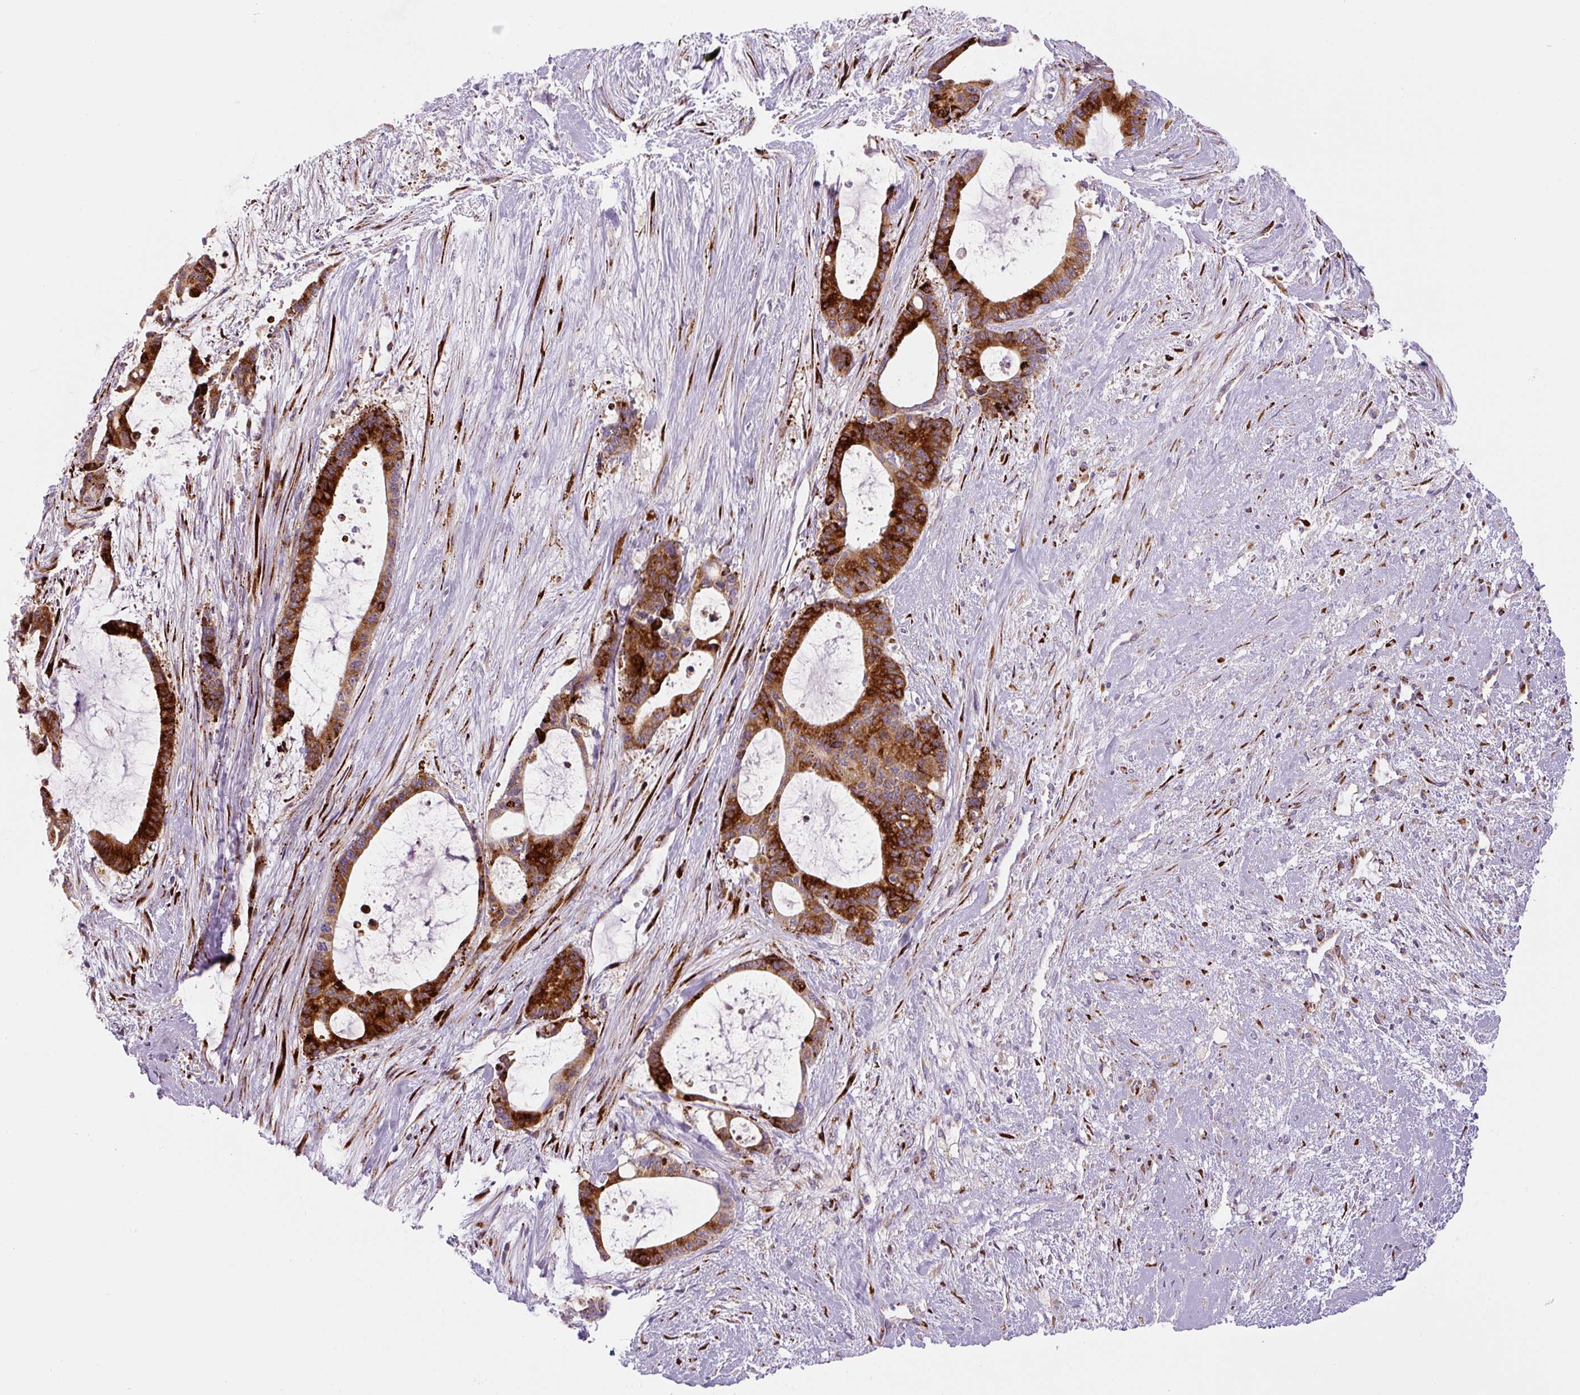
{"staining": {"intensity": "strong", "quantity": ">75%", "location": "cytoplasmic/membranous"}, "tissue": "liver cancer", "cell_type": "Tumor cells", "image_type": "cancer", "snomed": [{"axis": "morphology", "description": "Normal tissue, NOS"}, {"axis": "morphology", "description": "Cholangiocarcinoma"}, {"axis": "topography", "description": "Liver"}, {"axis": "topography", "description": "Peripheral nerve tissue"}], "caption": "Brown immunohistochemical staining in human liver cancer (cholangiocarcinoma) demonstrates strong cytoplasmic/membranous staining in about >75% of tumor cells.", "gene": "DISP3", "patient": {"sex": "female", "age": 73}}